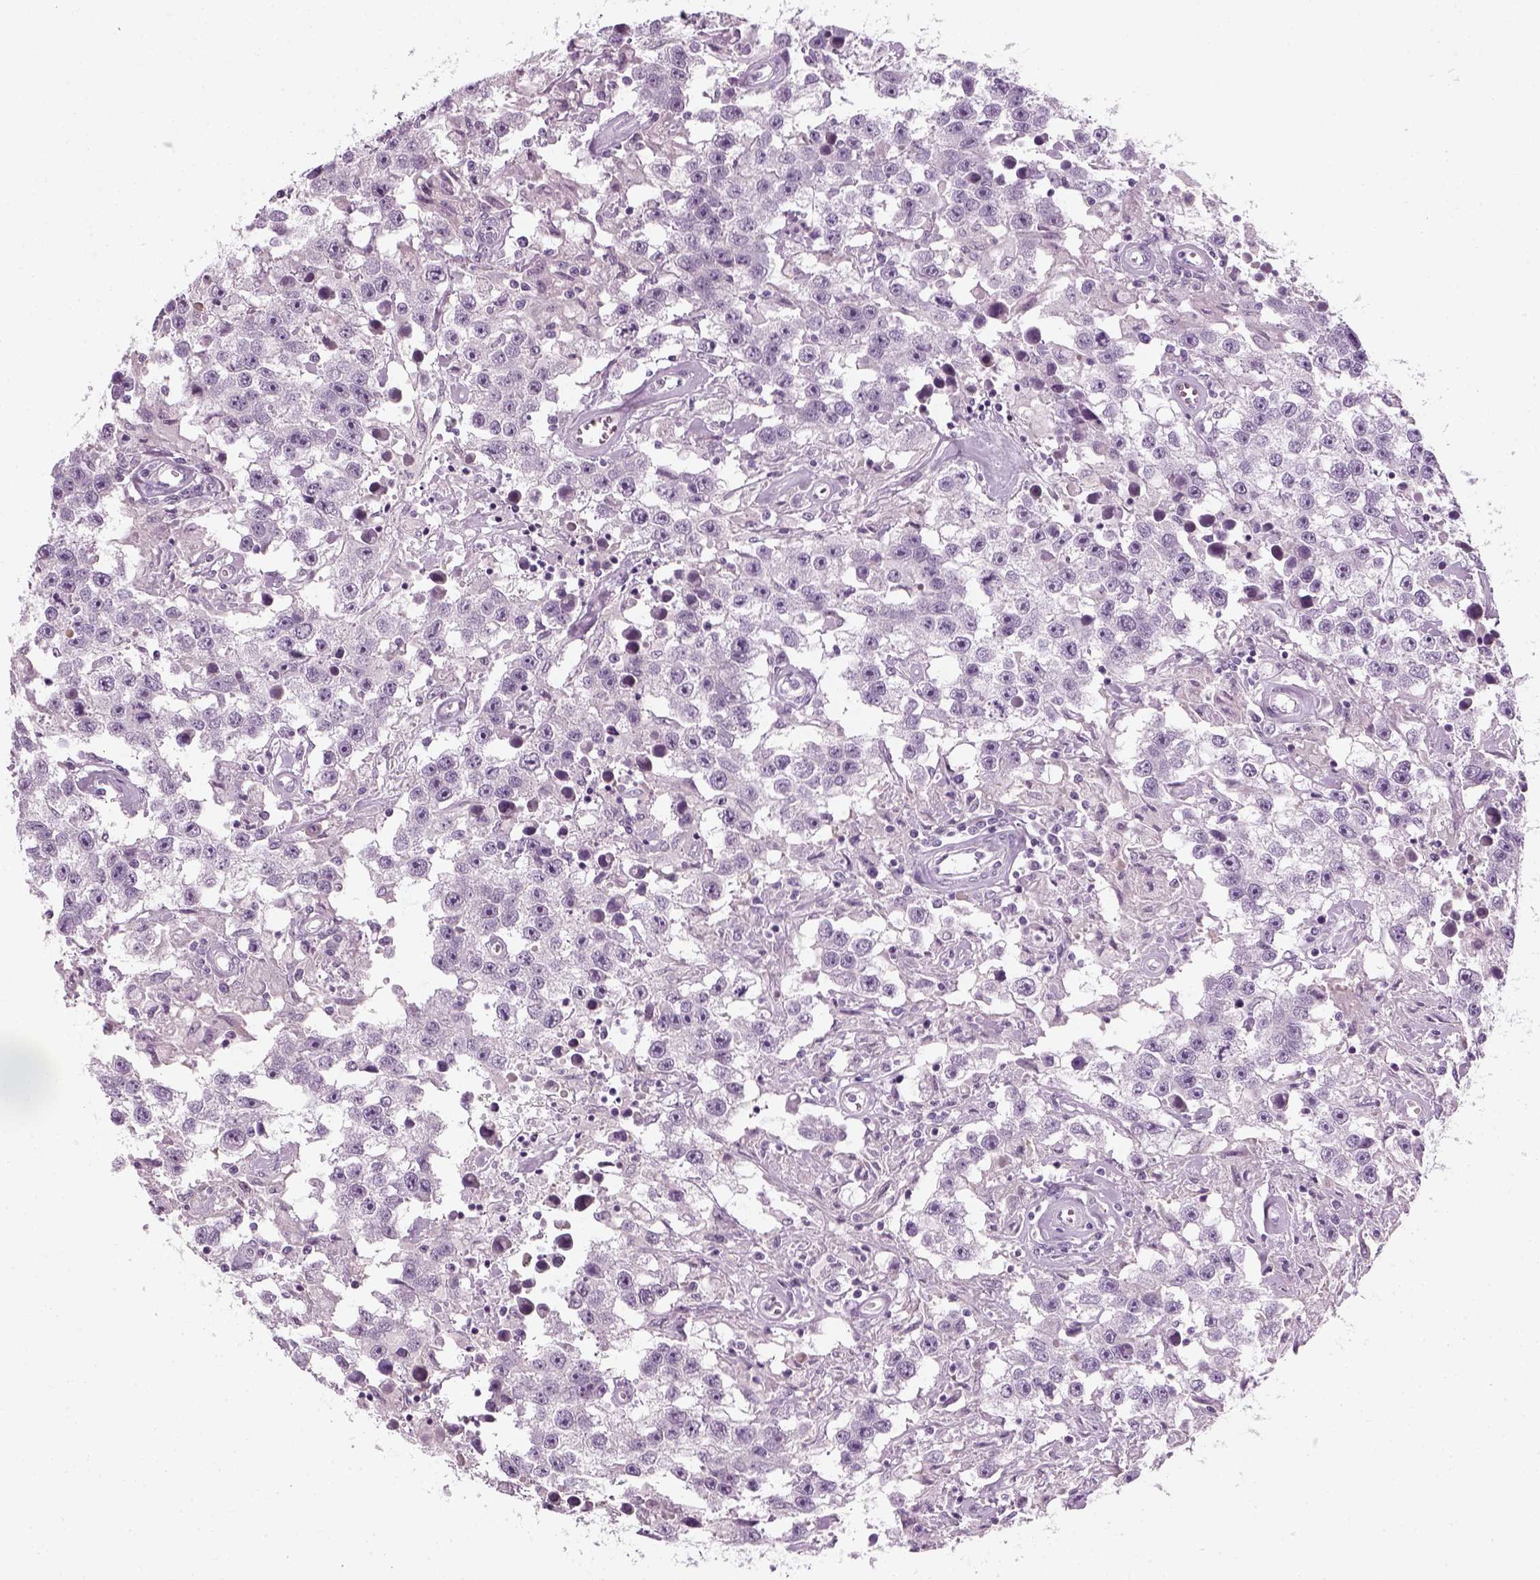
{"staining": {"intensity": "negative", "quantity": "none", "location": "none"}, "tissue": "testis cancer", "cell_type": "Tumor cells", "image_type": "cancer", "snomed": [{"axis": "morphology", "description": "Seminoma, NOS"}, {"axis": "topography", "description": "Testis"}], "caption": "IHC histopathology image of neoplastic tissue: seminoma (testis) stained with DAB (3,3'-diaminobenzidine) reveals no significant protein expression in tumor cells. The staining was performed using DAB (3,3'-diaminobenzidine) to visualize the protein expression in brown, while the nuclei were stained in blue with hematoxylin (Magnification: 20x).", "gene": "KRT75", "patient": {"sex": "male", "age": 43}}